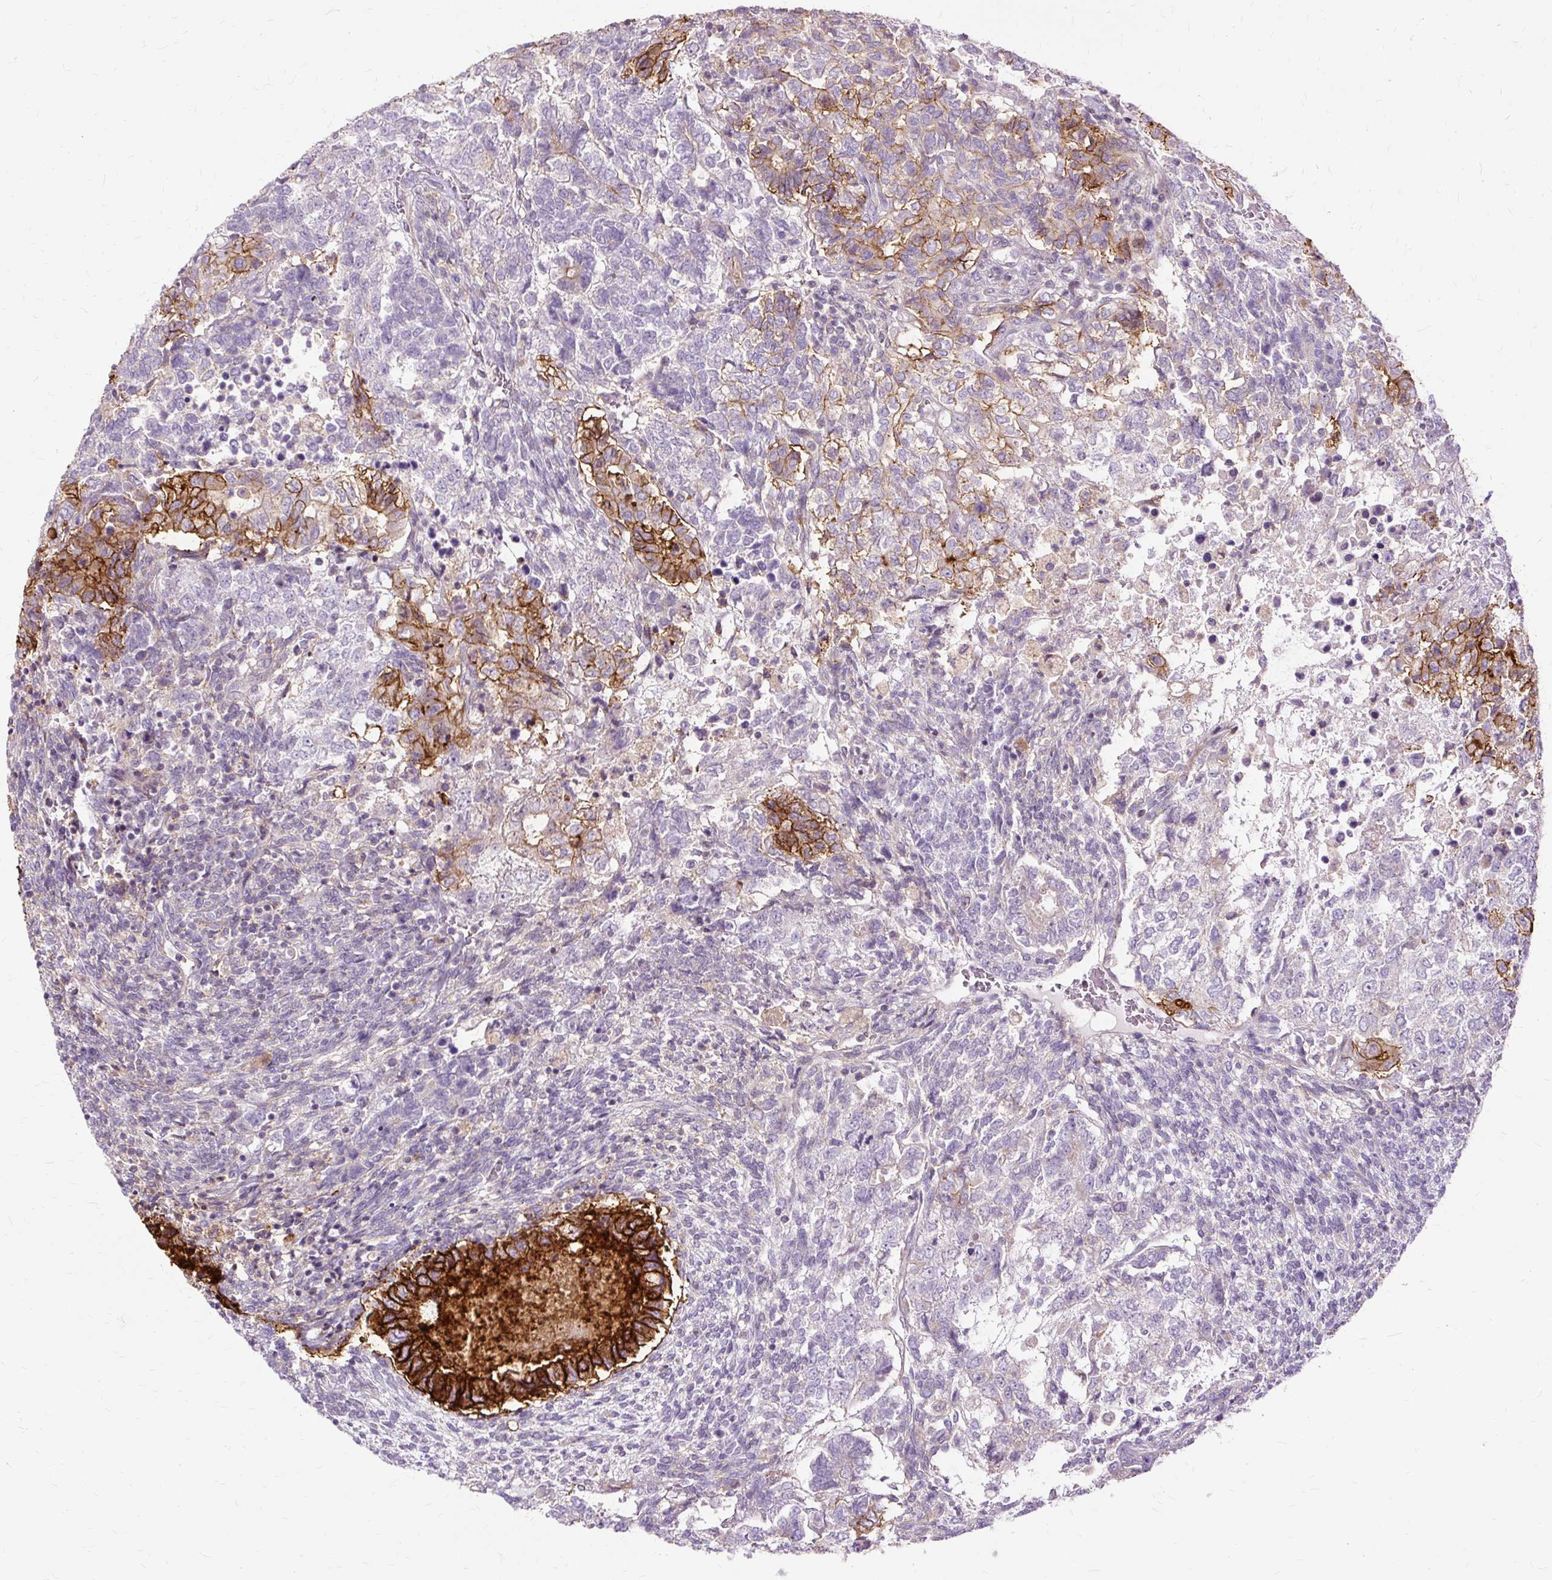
{"staining": {"intensity": "strong", "quantity": ">75%", "location": "cytoplasmic/membranous"}, "tissue": "testis cancer", "cell_type": "Tumor cells", "image_type": "cancer", "snomed": [{"axis": "morphology", "description": "Carcinoma, Embryonal, NOS"}, {"axis": "topography", "description": "Testis"}], "caption": "Approximately >75% of tumor cells in human testis cancer reveal strong cytoplasmic/membranous protein expression as visualized by brown immunohistochemical staining.", "gene": "TSPAN8", "patient": {"sex": "male", "age": 23}}